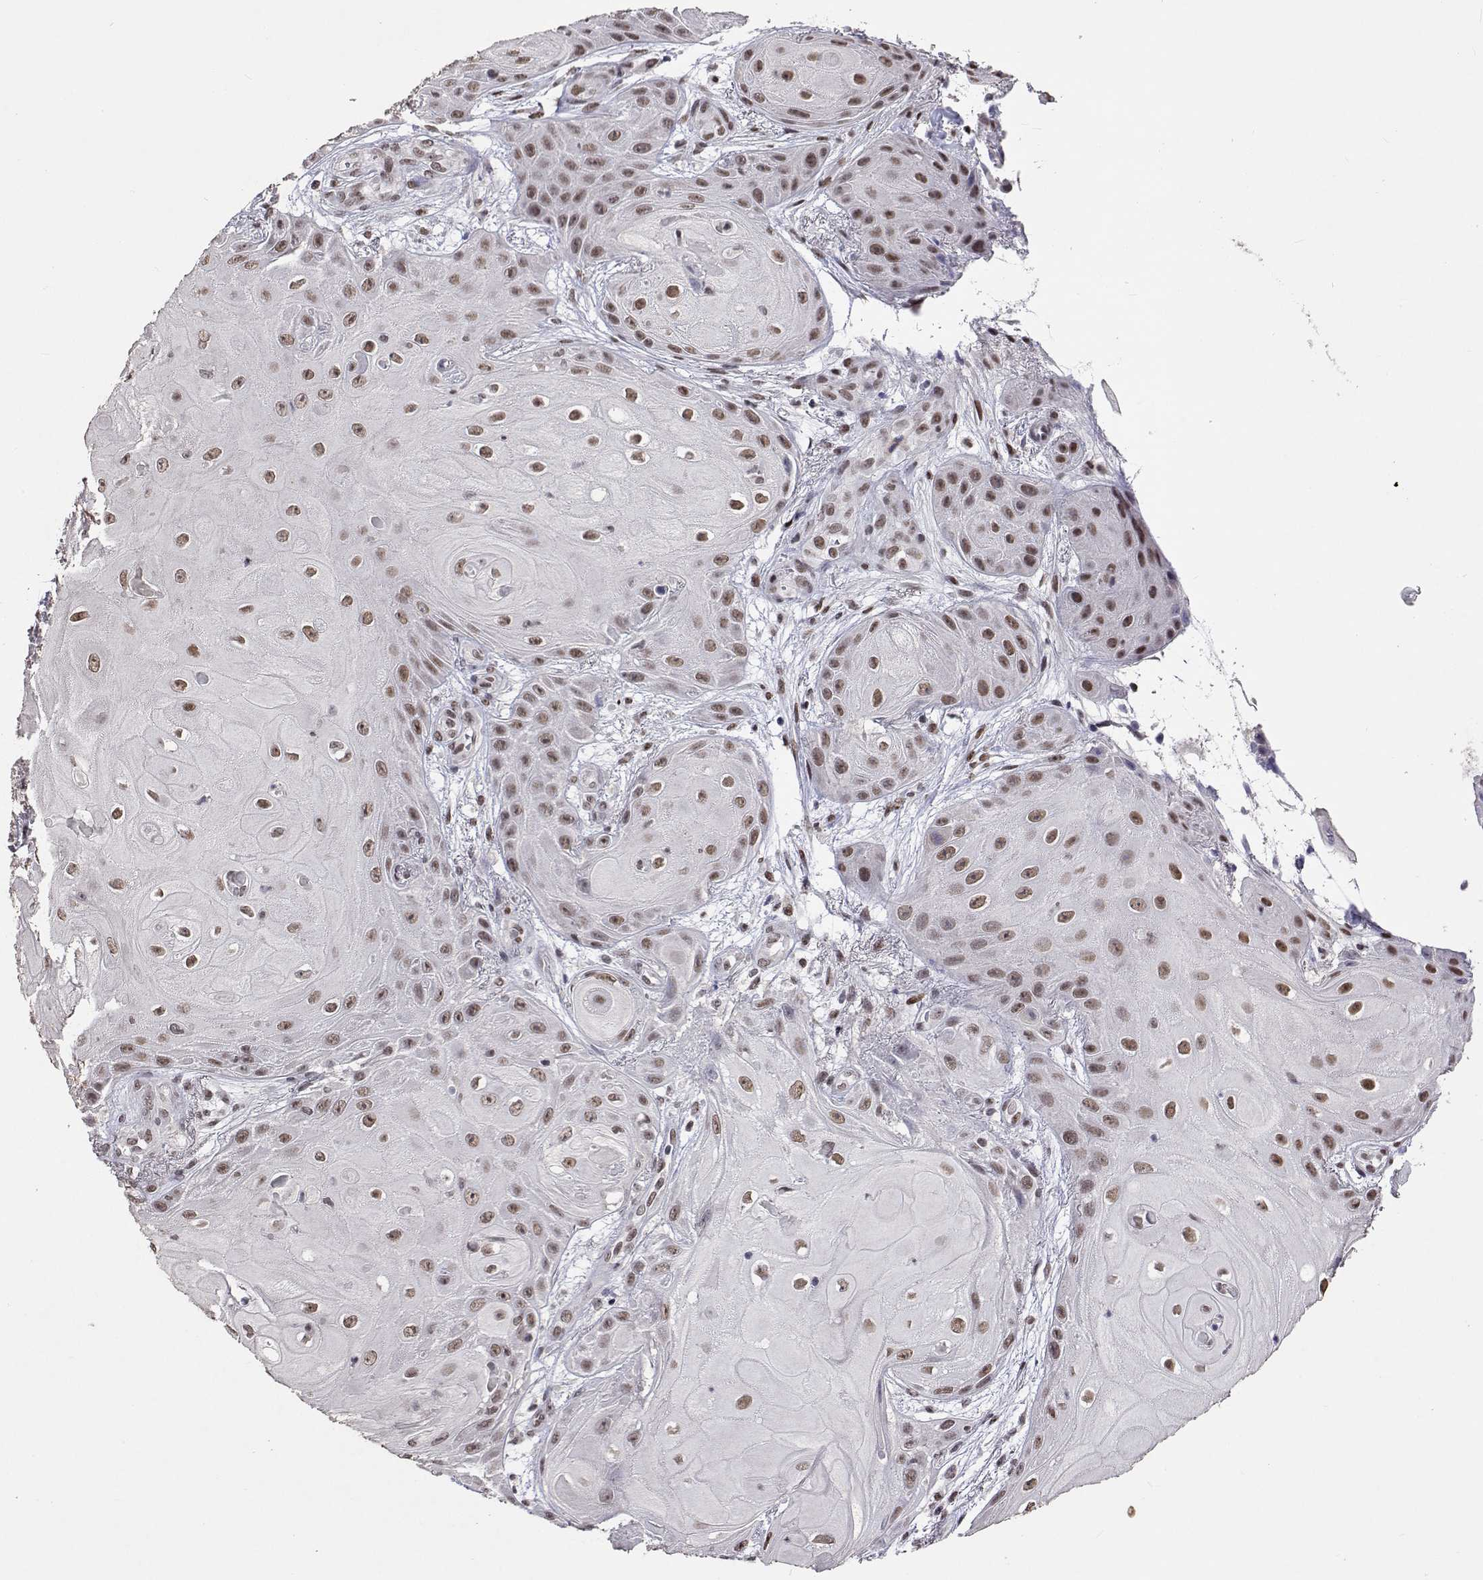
{"staining": {"intensity": "moderate", "quantity": ">75%", "location": "nuclear"}, "tissue": "skin cancer", "cell_type": "Tumor cells", "image_type": "cancer", "snomed": [{"axis": "morphology", "description": "Squamous cell carcinoma, NOS"}, {"axis": "topography", "description": "Skin"}], "caption": "Tumor cells show medium levels of moderate nuclear positivity in about >75% of cells in human skin cancer.", "gene": "HNRNPA0", "patient": {"sex": "male", "age": 62}}